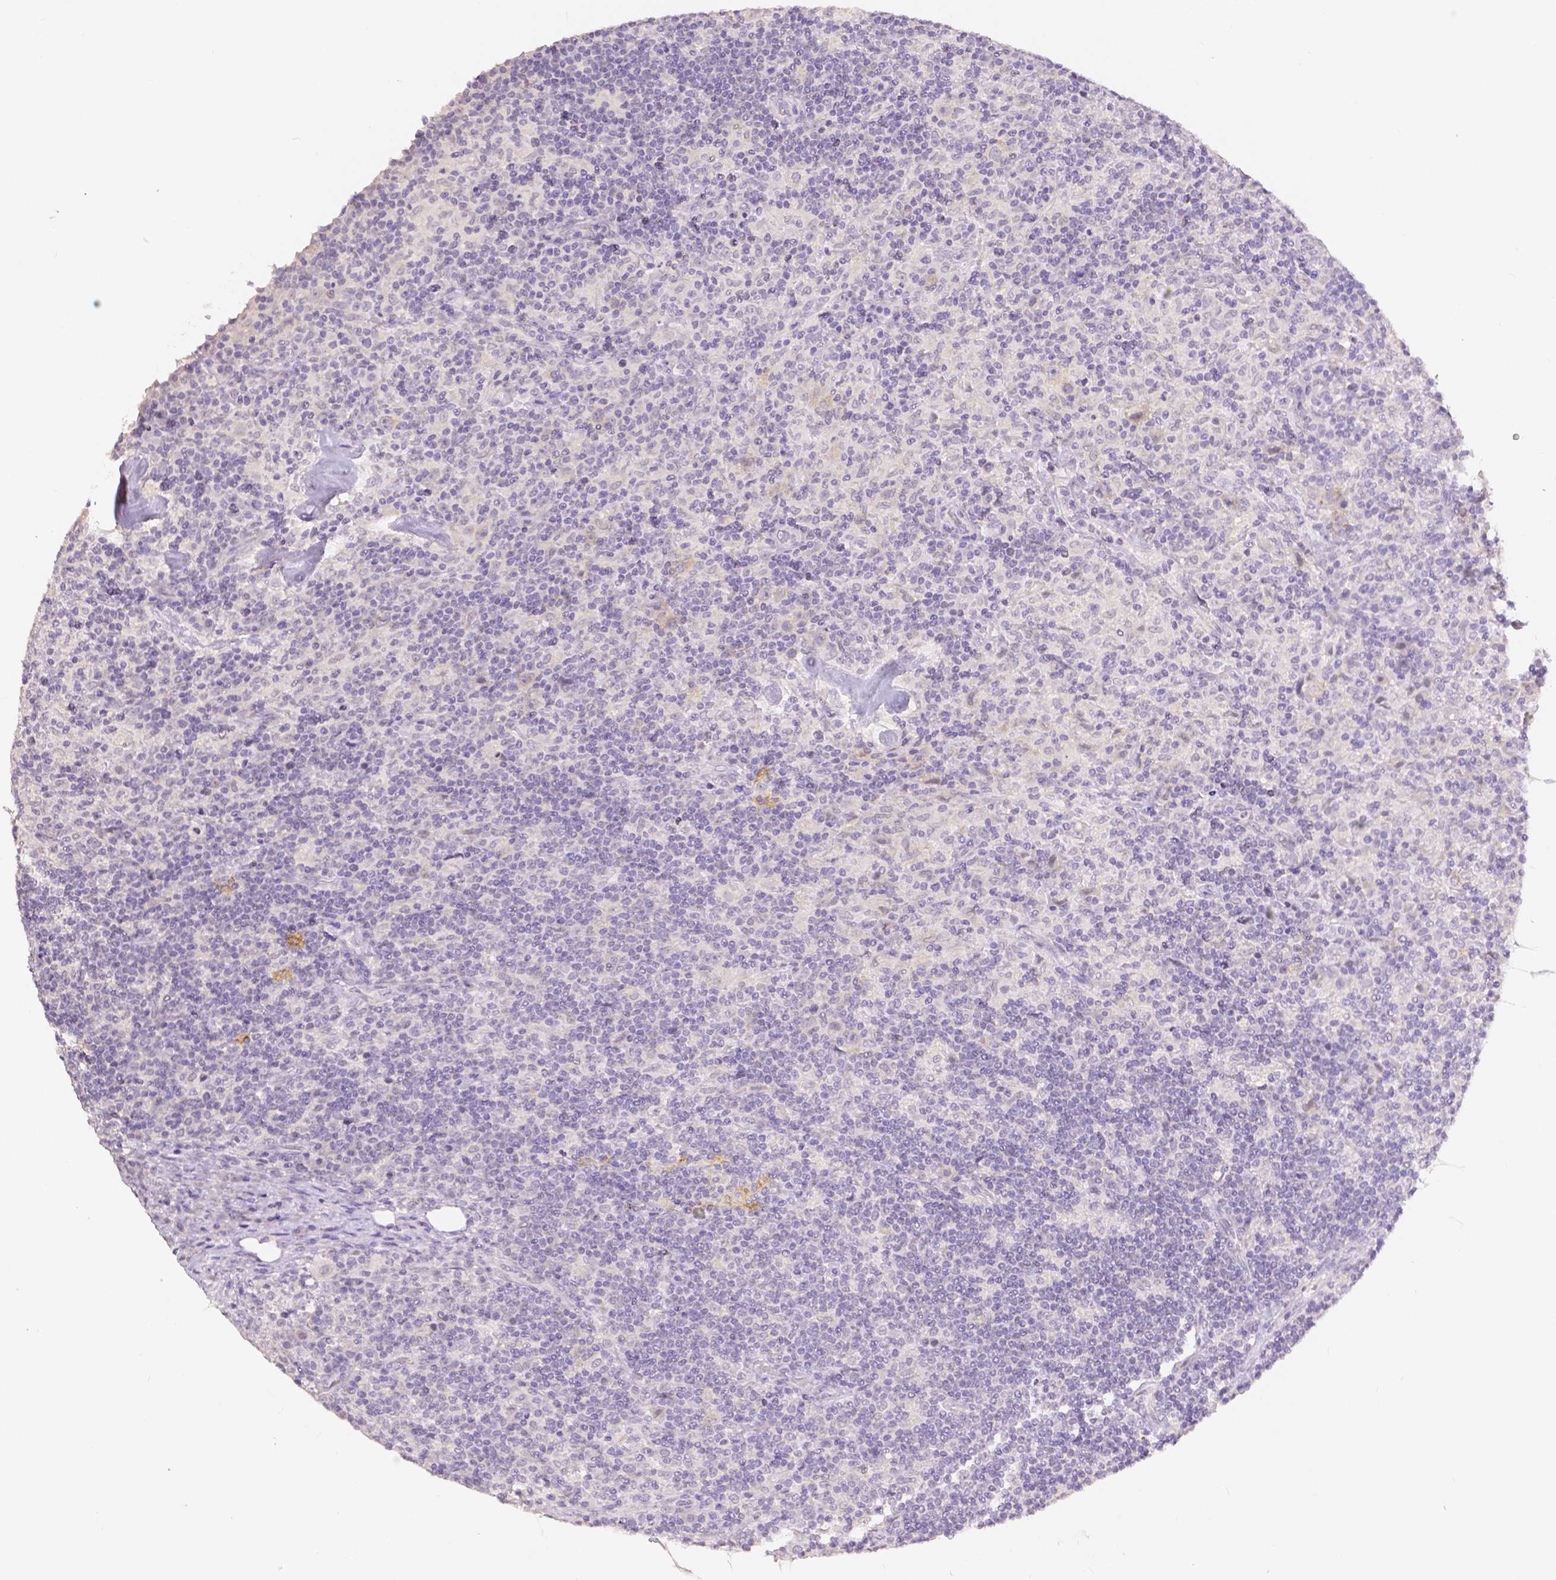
{"staining": {"intensity": "negative", "quantity": "none", "location": "none"}, "tissue": "lymphoma", "cell_type": "Tumor cells", "image_type": "cancer", "snomed": [{"axis": "morphology", "description": "Hodgkin's disease, NOS"}, {"axis": "topography", "description": "Lymph node"}], "caption": "Tumor cells are negative for protein expression in human lymphoma.", "gene": "OCLN", "patient": {"sex": "male", "age": 70}}